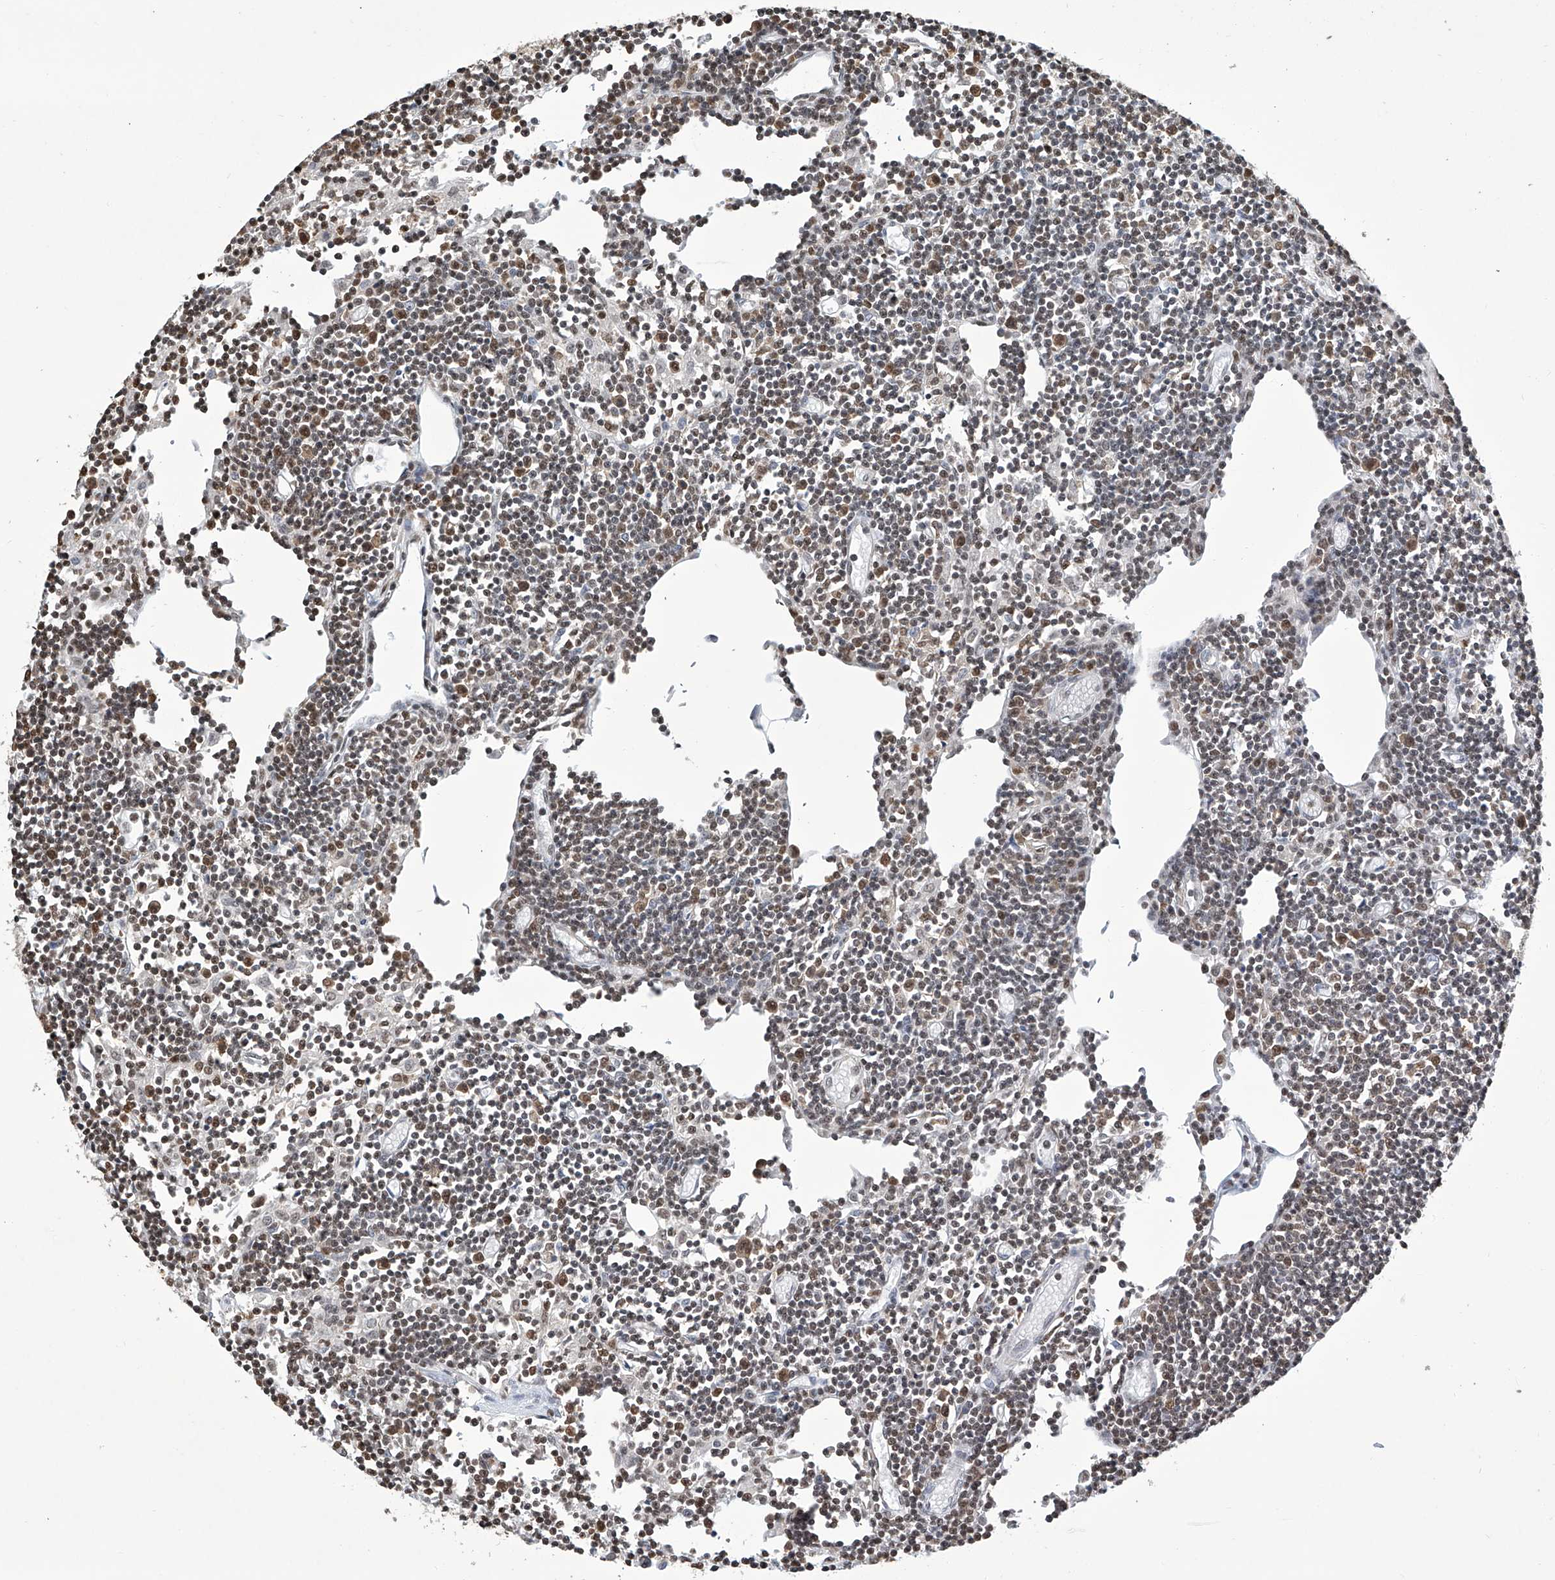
{"staining": {"intensity": "moderate", "quantity": "<25%", "location": "nuclear"}, "tissue": "lymph node", "cell_type": "Germinal center cells", "image_type": "normal", "snomed": [{"axis": "morphology", "description": "Normal tissue, NOS"}, {"axis": "topography", "description": "Lymph node"}], "caption": "Benign lymph node was stained to show a protein in brown. There is low levels of moderate nuclear positivity in about <25% of germinal center cells.", "gene": "SREBF2", "patient": {"sex": "female", "age": 11}}